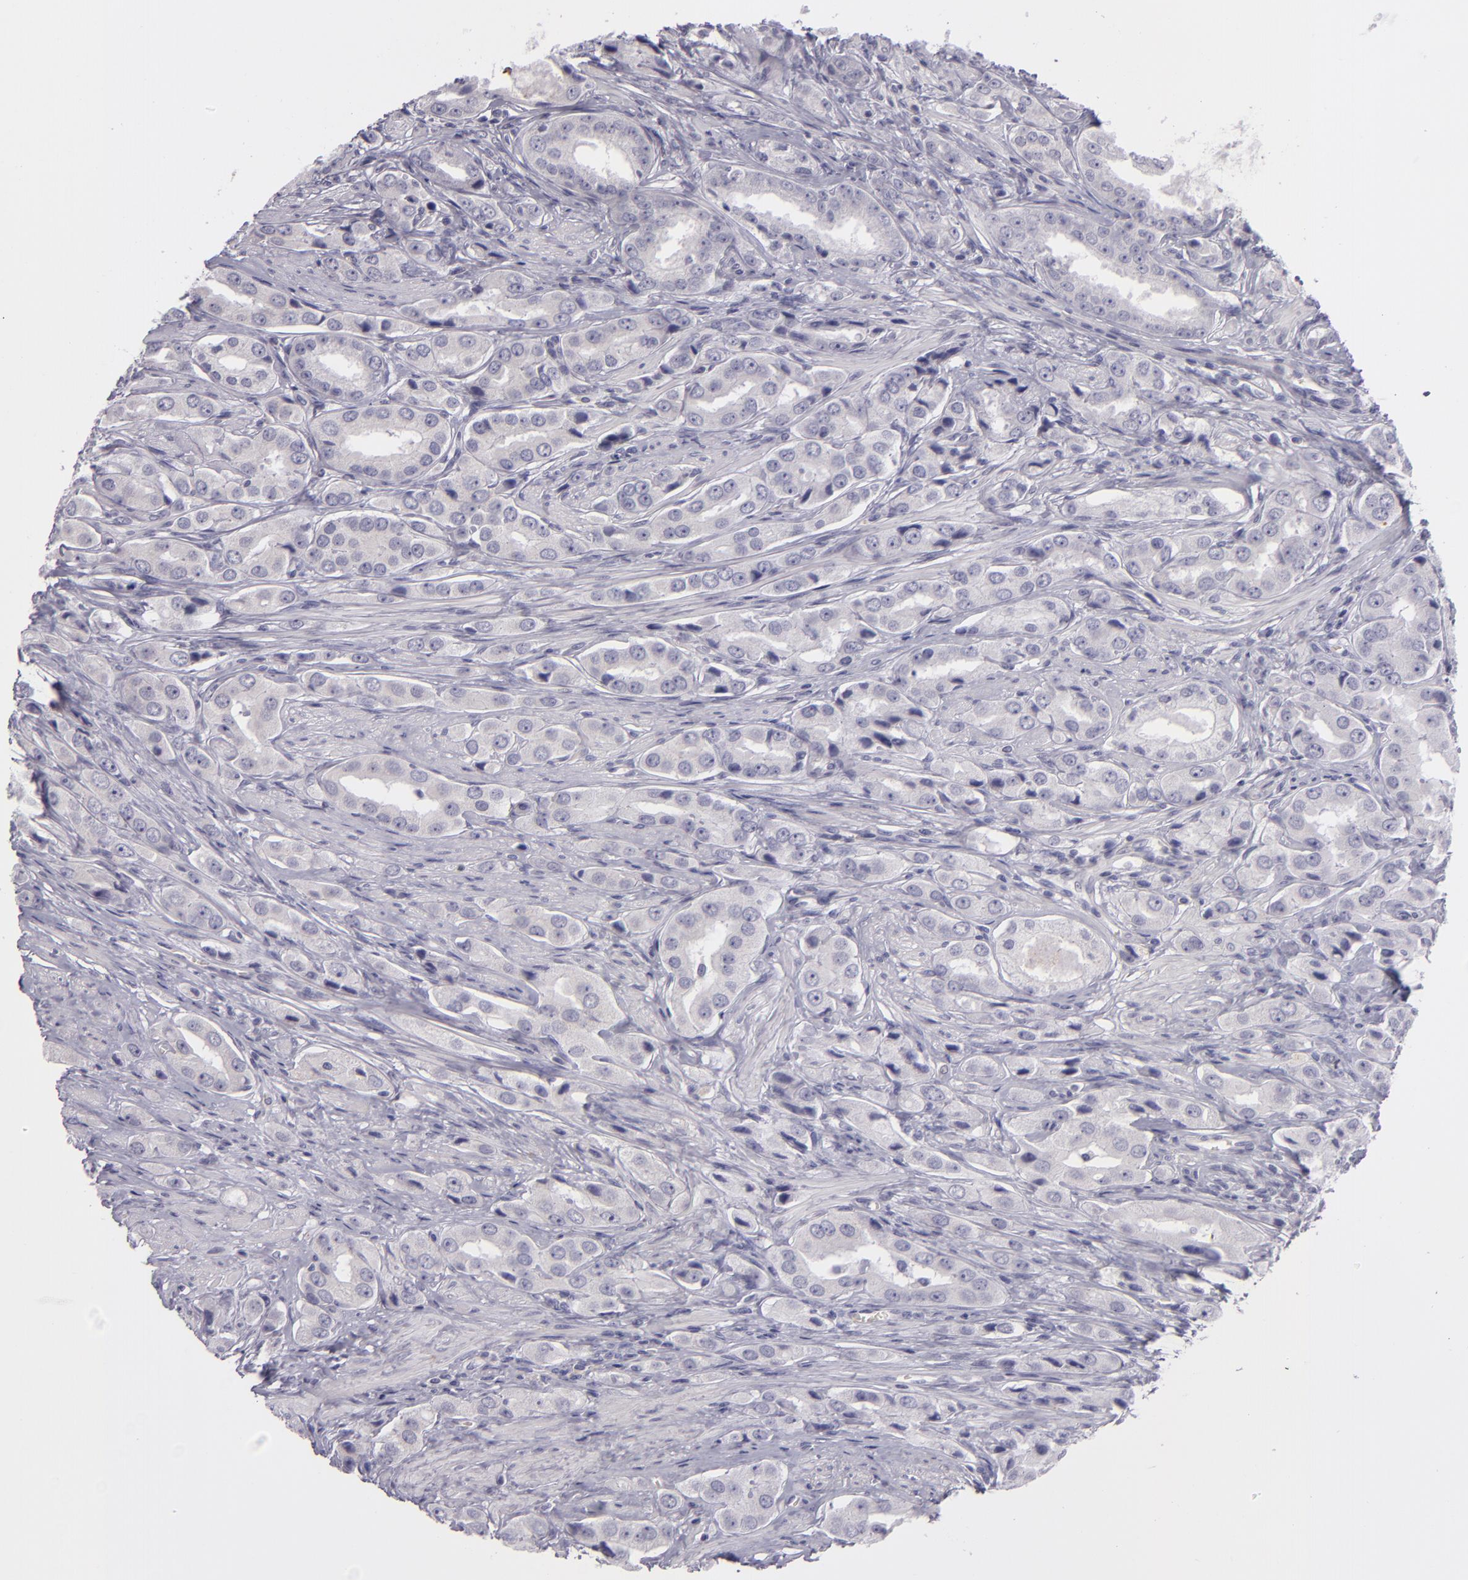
{"staining": {"intensity": "negative", "quantity": "none", "location": "none"}, "tissue": "prostate cancer", "cell_type": "Tumor cells", "image_type": "cancer", "snomed": [{"axis": "morphology", "description": "Adenocarcinoma, Medium grade"}, {"axis": "topography", "description": "Prostate"}], "caption": "There is no significant staining in tumor cells of medium-grade adenocarcinoma (prostate).", "gene": "SNCB", "patient": {"sex": "male", "age": 53}}